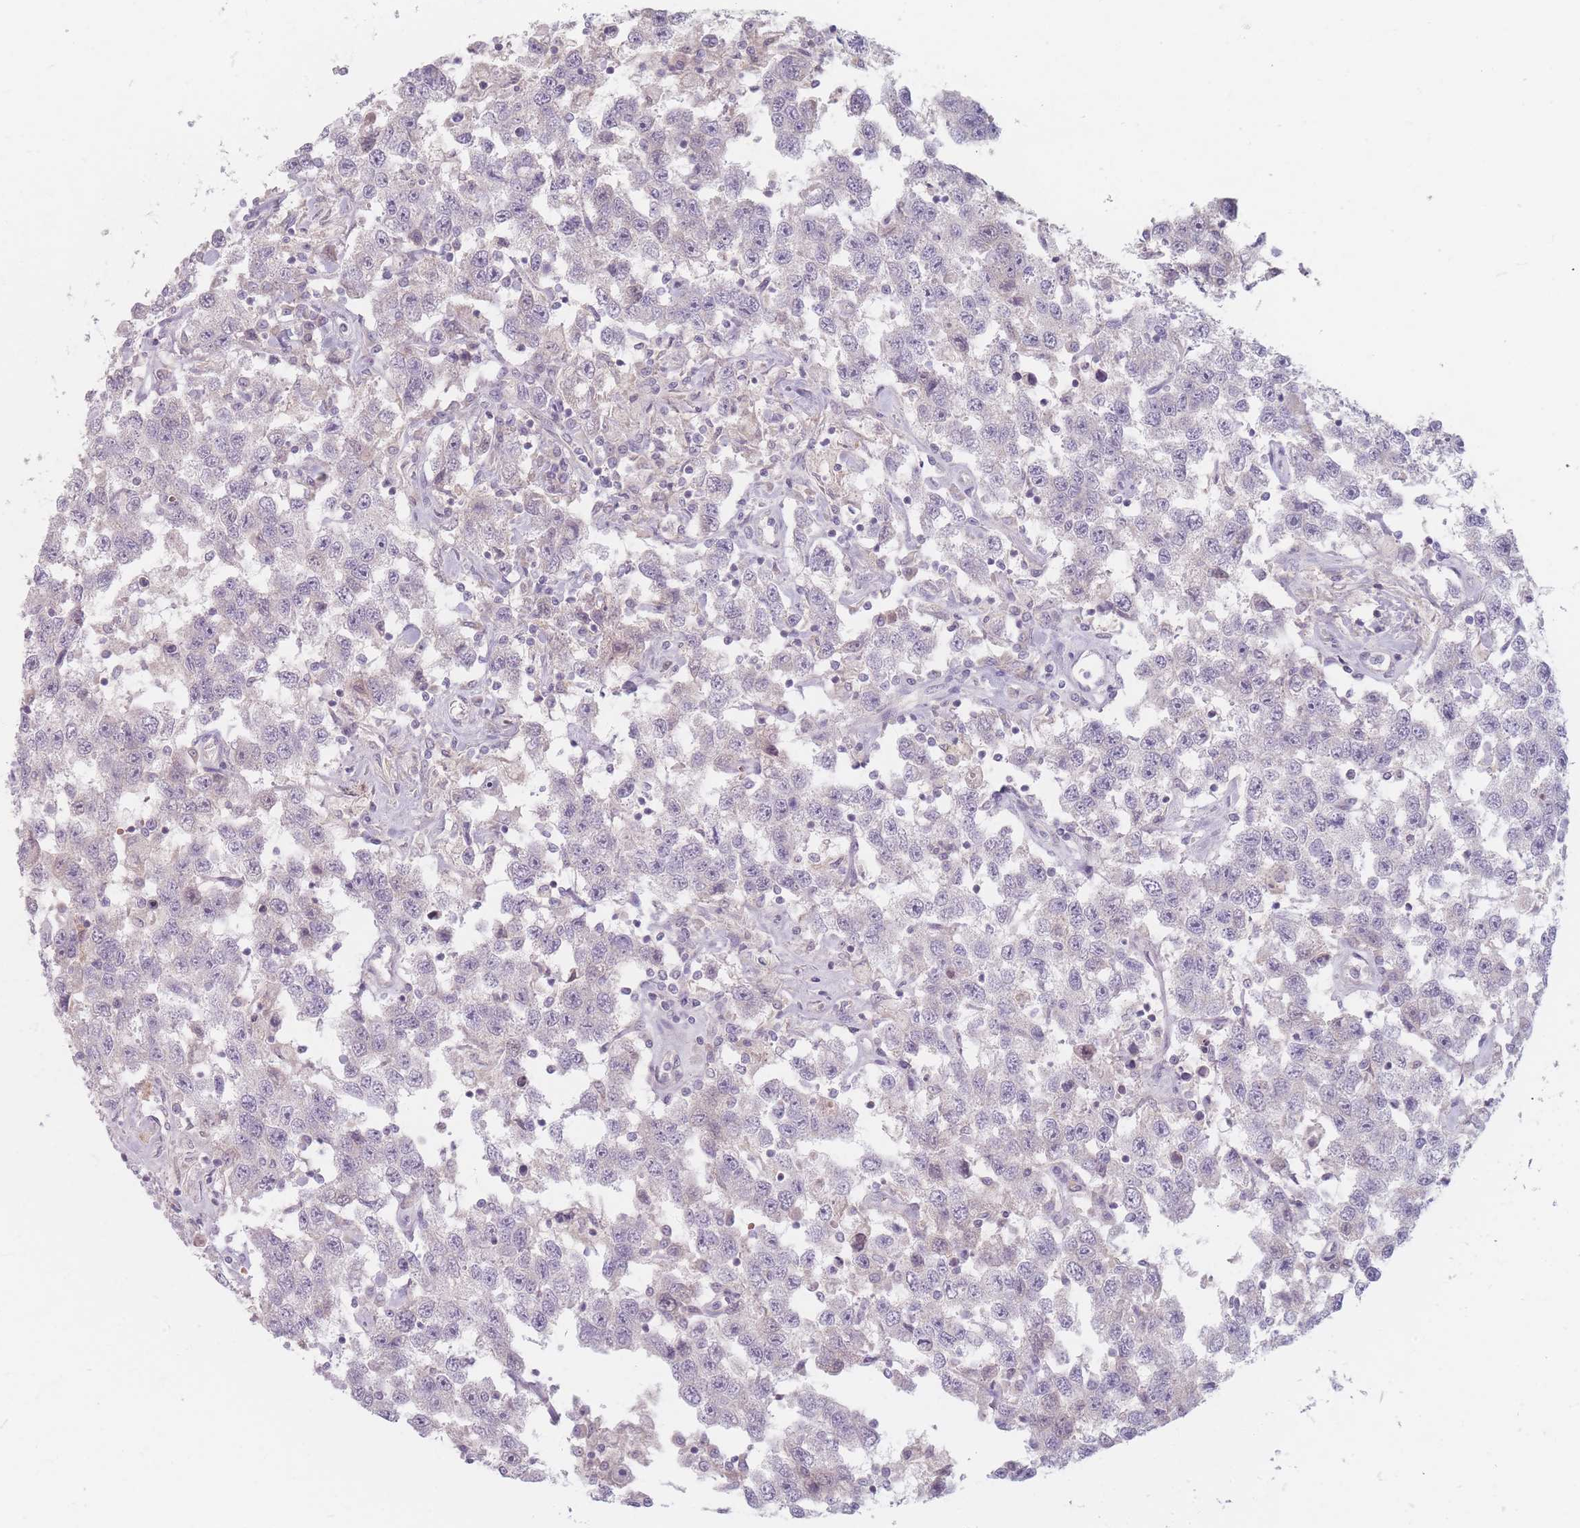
{"staining": {"intensity": "negative", "quantity": "none", "location": "none"}, "tissue": "testis cancer", "cell_type": "Tumor cells", "image_type": "cancer", "snomed": [{"axis": "morphology", "description": "Seminoma, NOS"}, {"axis": "topography", "description": "Testis"}], "caption": "IHC photomicrograph of human testis cancer (seminoma) stained for a protein (brown), which displays no expression in tumor cells.", "gene": "CHCHD7", "patient": {"sex": "male", "age": 41}}